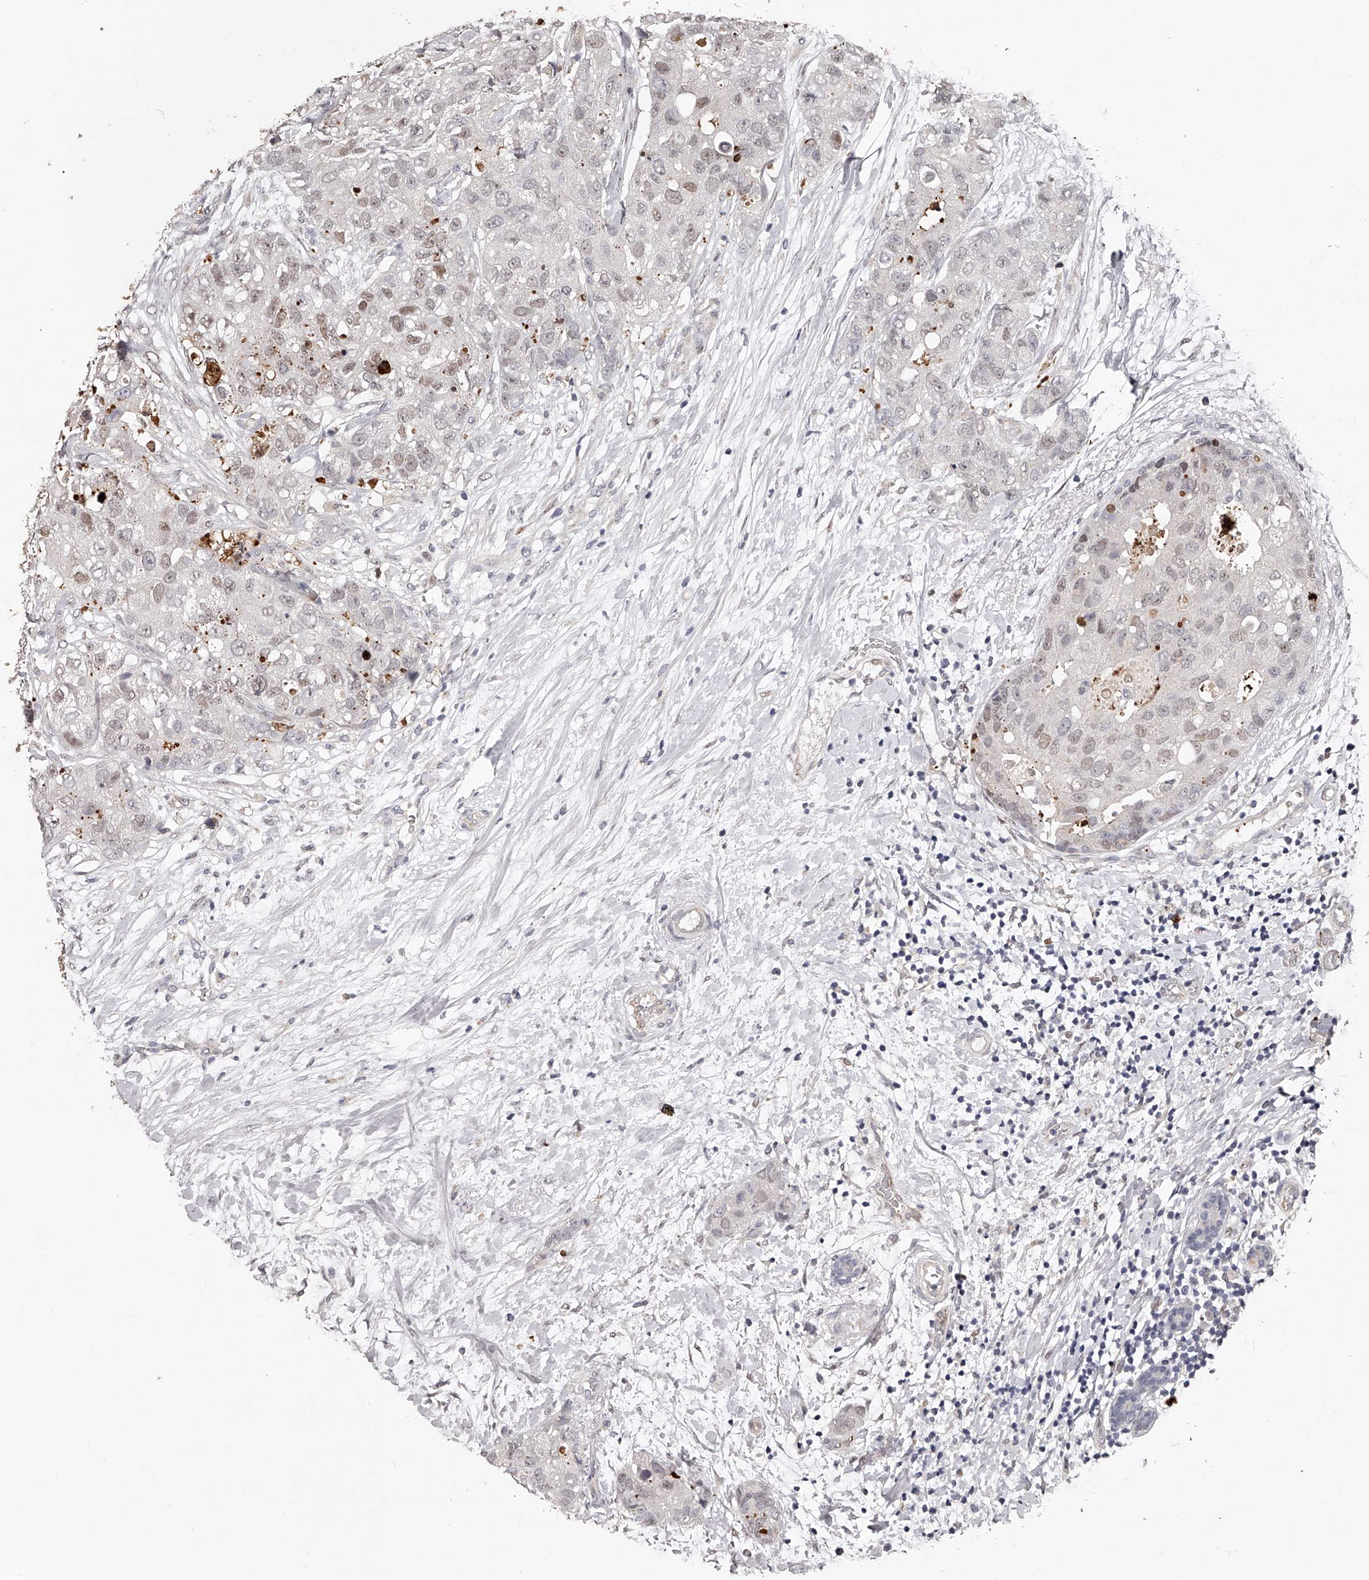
{"staining": {"intensity": "weak", "quantity": "<25%", "location": "nuclear"}, "tissue": "breast cancer", "cell_type": "Tumor cells", "image_type": "cancer", "snomed": [{"axis": "morphology", "description": "Duct carcinoma"}, {"axis": "topography", "description": "Breast"}], "caption": "DAB (3,3'-diaminobenzidine) immunohistochemical staining of breast cancer shows no significant positivity in tumor cells.", "gene": "URGCP", "patient": {"sex": "female", "age": 62}}